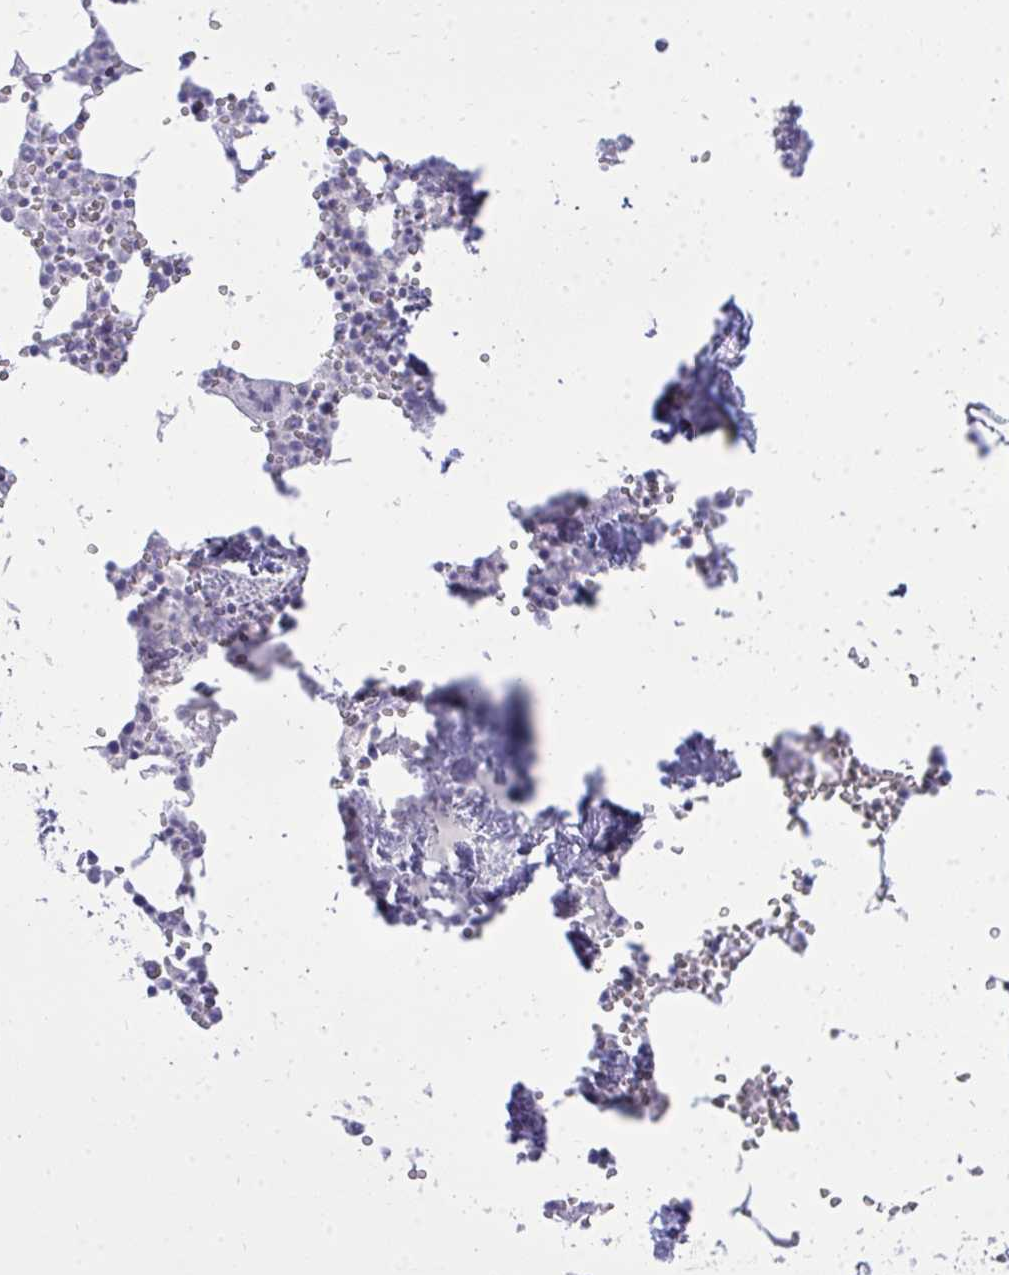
{"staining": {"intensity": "negative", "quantity": "none", "location": "none"}, "tissue": "bone marrow", "cell_type": "Hematopoietic cells", "image_type": "normal", "snomed": [{"axis": "morphology", "description": "Normal tissue, NOS"}, {"axis": "topography", "description": "Bone marrow"}], "caption": "A photomicrograph of bone marrow stained for a protein displays no brown staining in hematopoietic cells. (DAB IHC with hematoxylin counter stain).", "gene": "SPTBN2", "patient": {"sex": "male", "age": 54}}